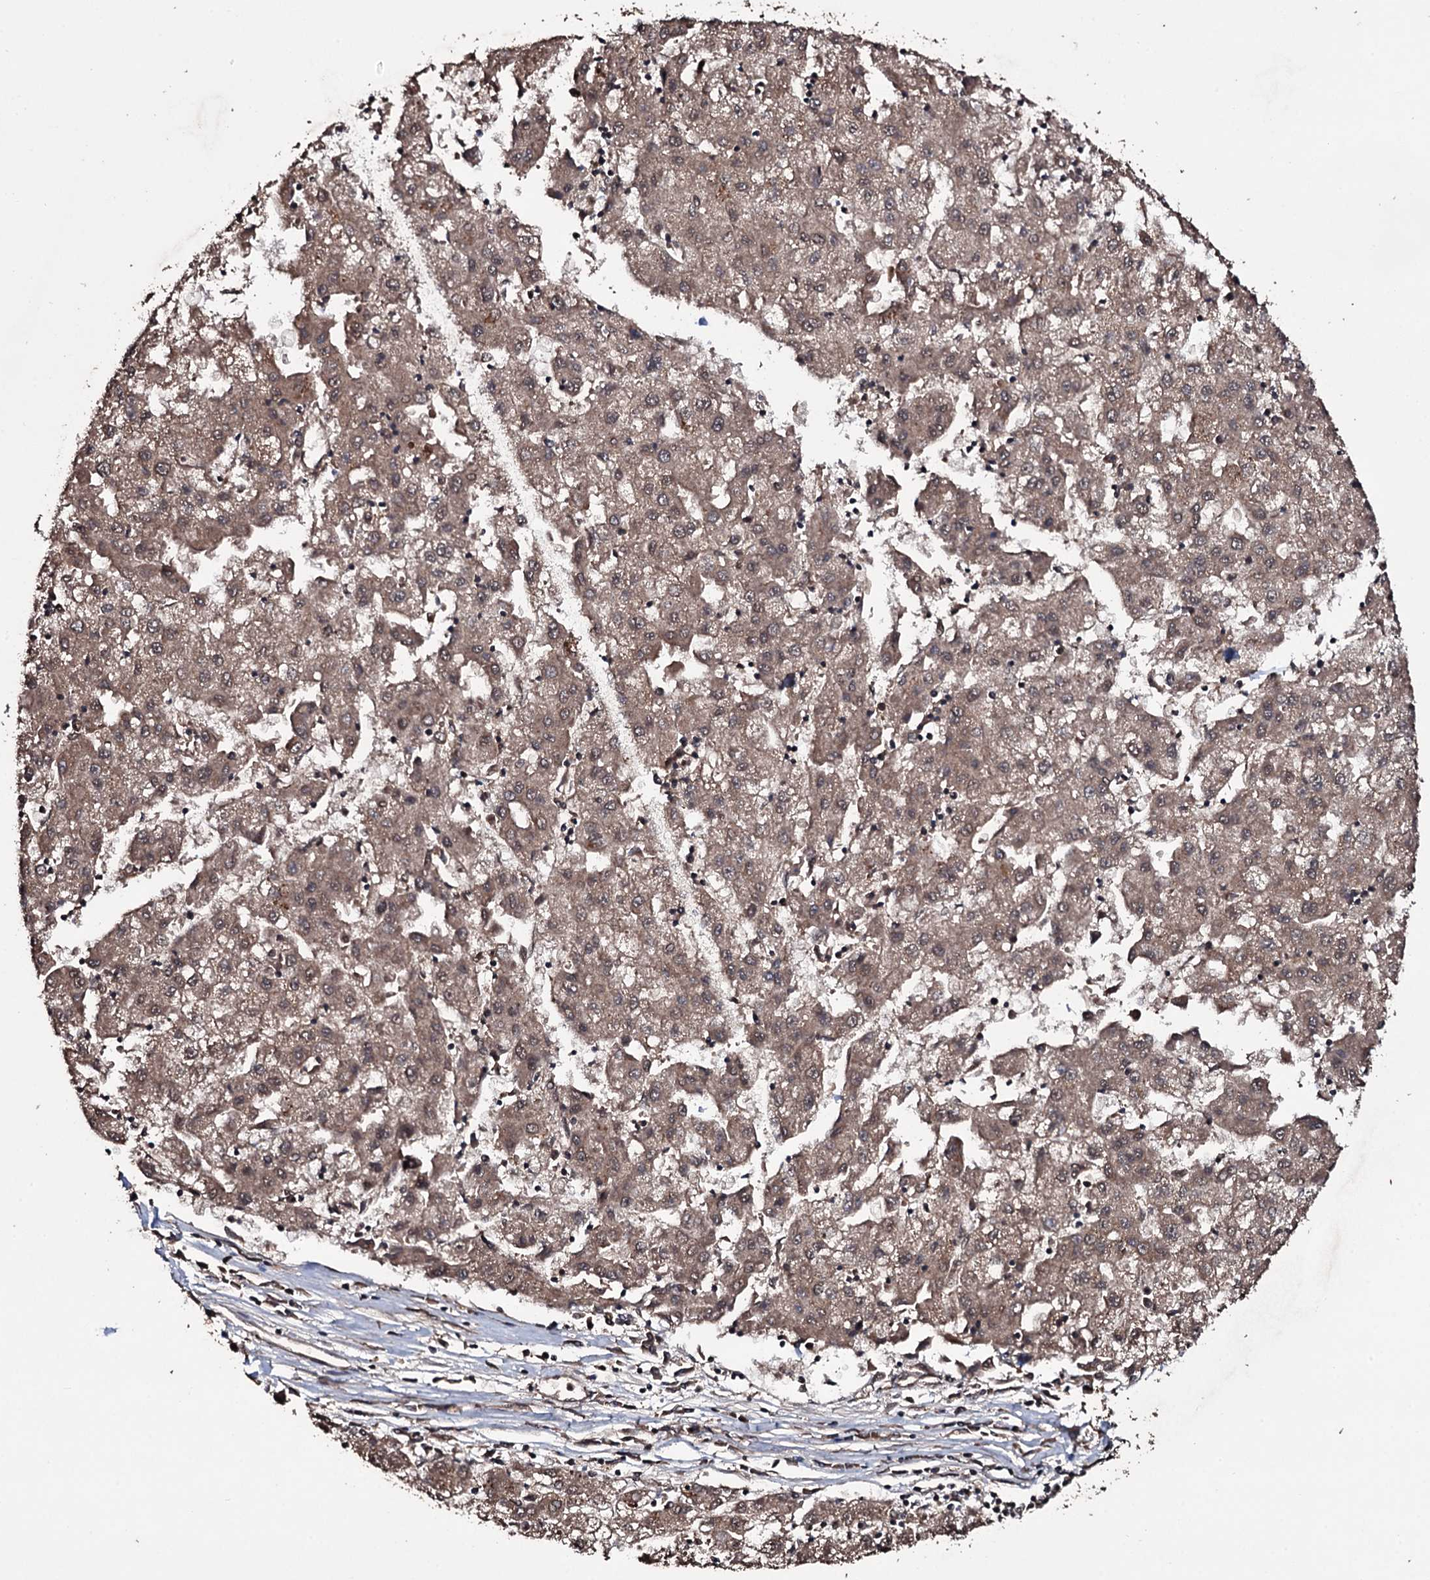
{"staining": {"intensity": "moderate", "quantity": ">75%", "location": "cytoplasmic/membranous"}, "tissue": "liver cancer", "cell_type": "Tumor cells", "image_type": "cancer", "snomed": [{"axis": "morphology", "description": "Carcinoma, Hepatocellular, NOS"}, {"axis": "topography", "description": "Liver"}], "caption": "Moderate cytoplasmic/membranous positivity is identified in about >75% of tumor cells in liver hepatocellular carcinoma.", "gene": "MRPS31", "patient": {"sex": "male", "age": 72}}